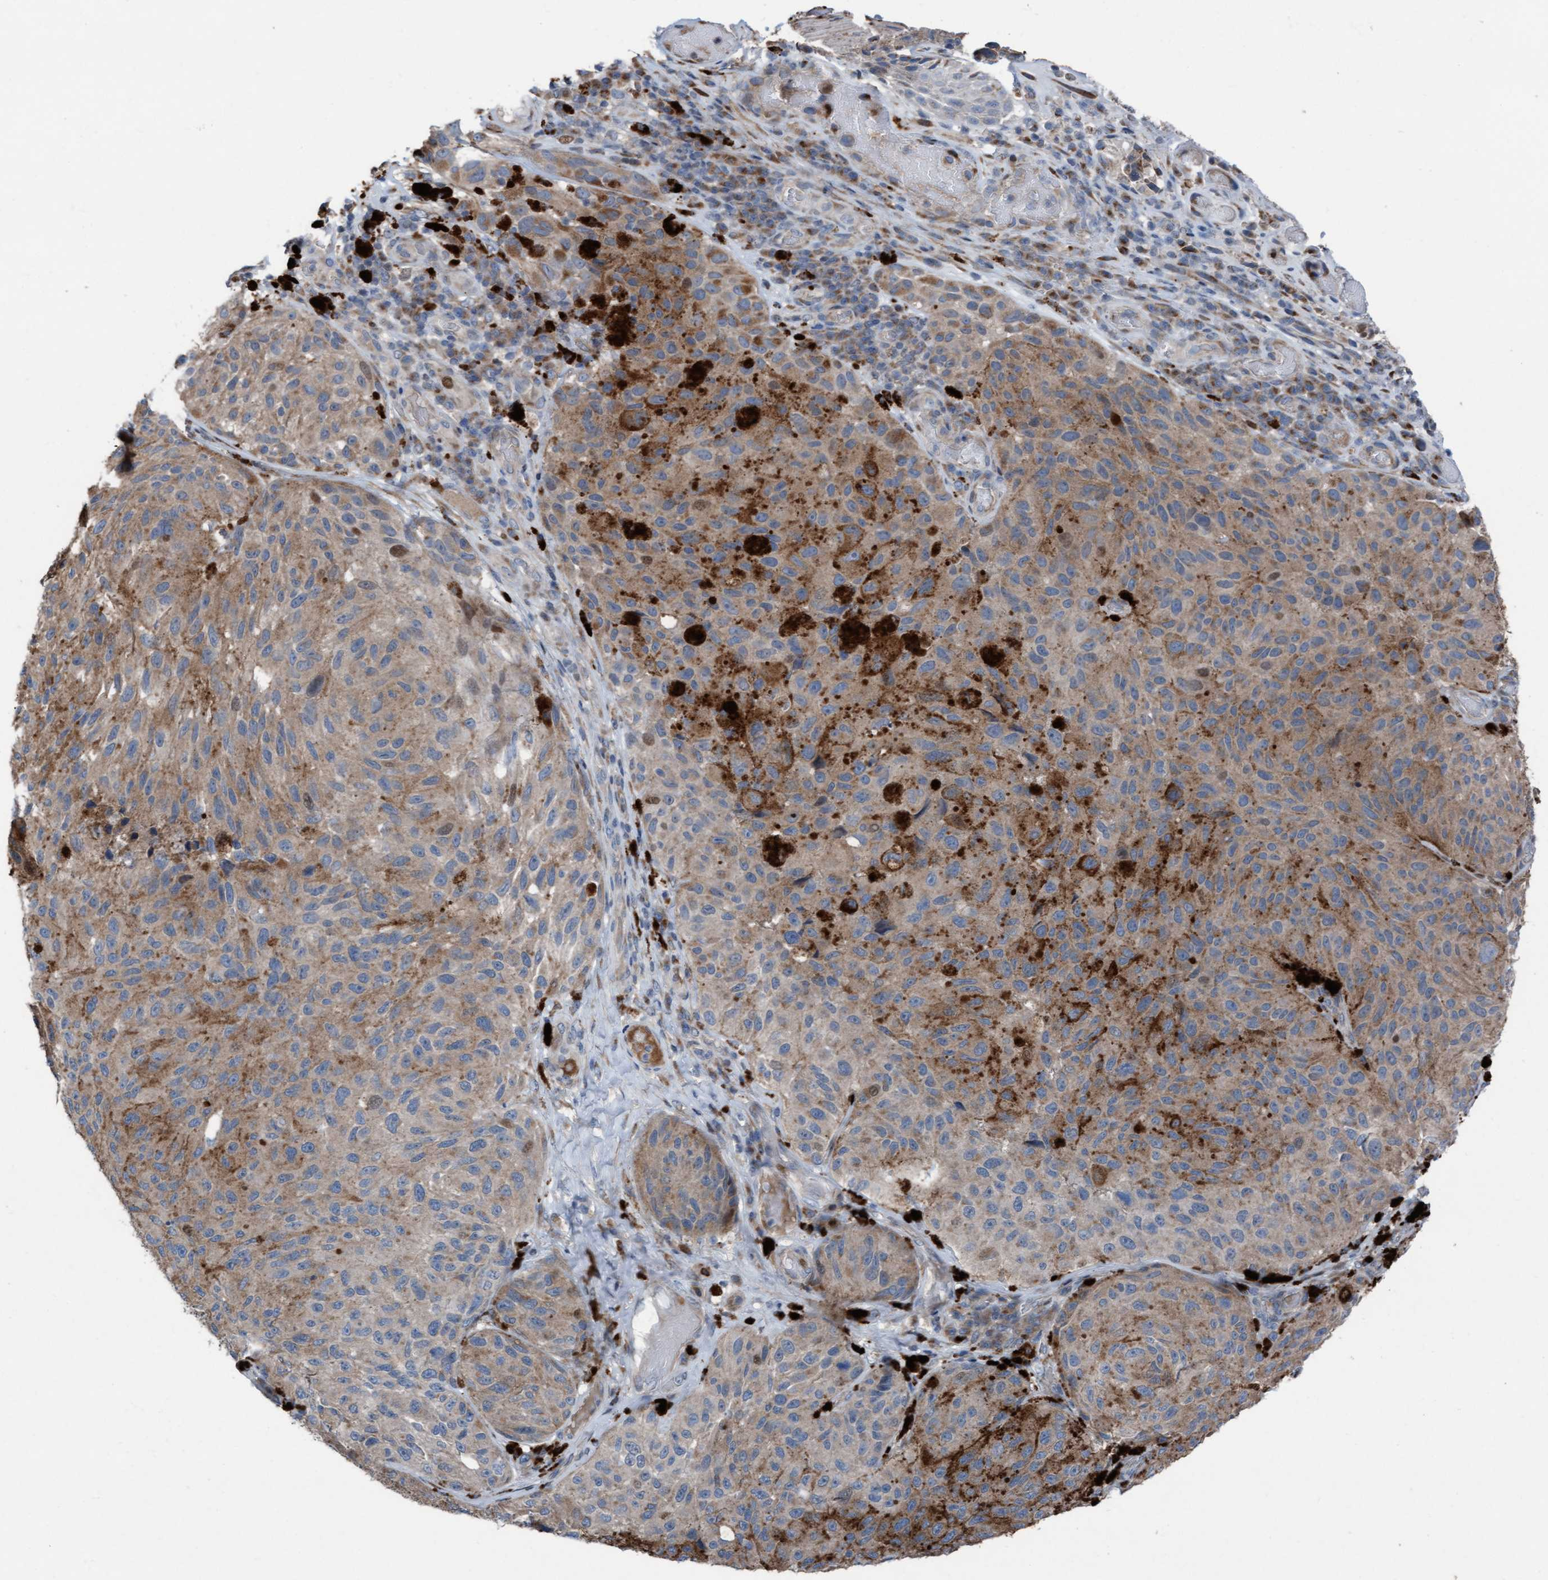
{"staining": {"intensity": "weak", "quantity": ">75%", "location": "cytoplasmic/membranous"}, "tissue": "melanoma", "cell_type": "Tumor cells", "image_type": "cancer", "snomed": [{"axis": "morphology", "description": "Malignant melanoma, NOS"}, {"axis": "topography", "description": "Skin"}], "caption": "About >75% of tumor cells in melanoma show weak cytoplasmic/membranous protein staining as visualized by brown immunohistochemical staining.", "gene": "KLHL26", "patient": {"sex": "female", "age": 73}}